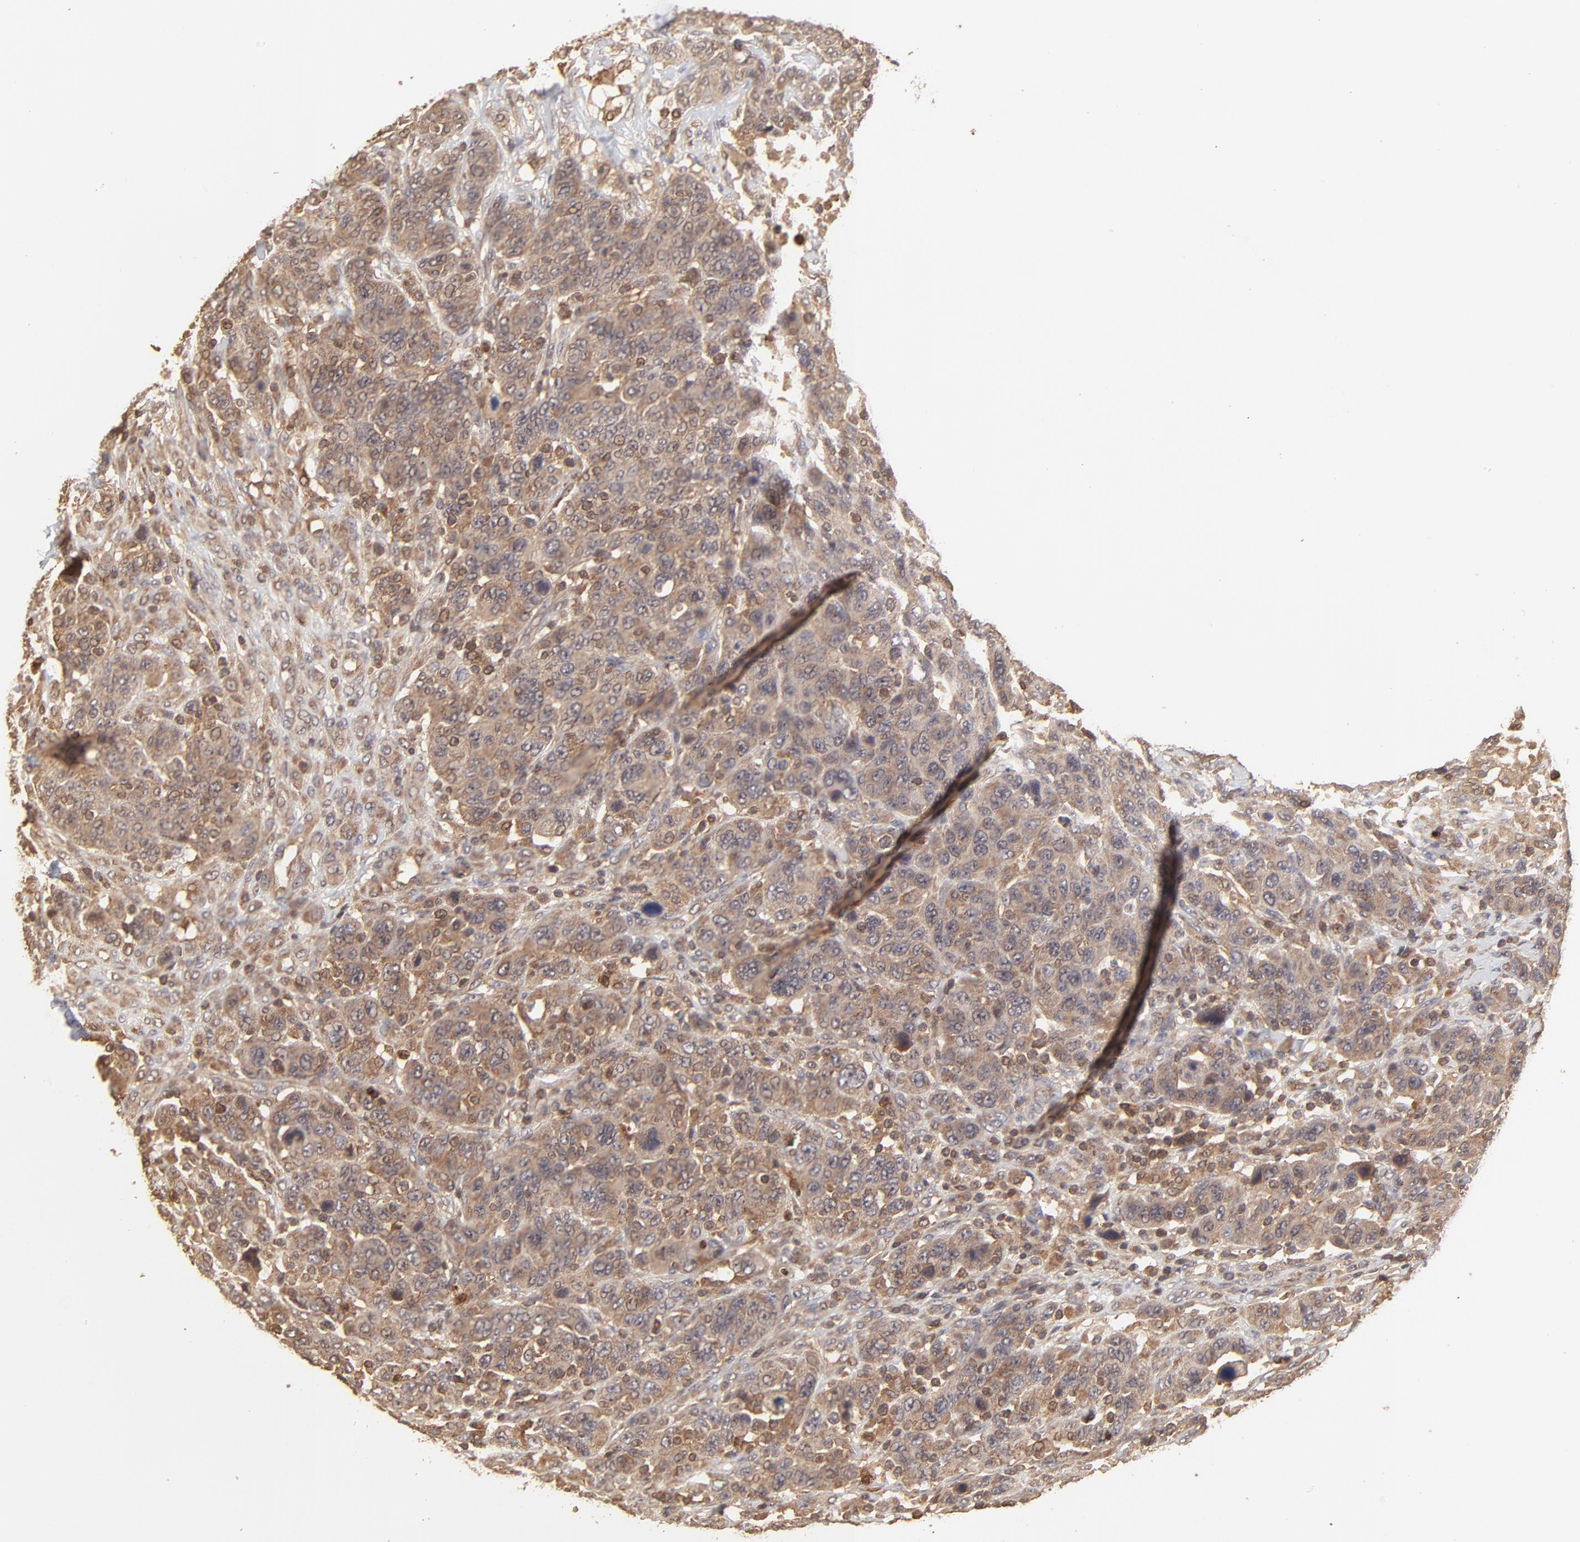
{"staining": {"intensity": "moderate", "quantity": ">75%", "location": "cytoplasmic/membranous"}, "tissue": "breast cancer", "cell_type": "Tumor cells", "image_type": "cancer", "snomed": [{"axis": "morphology", "description": "Duct carcinoma"}, {"axis": "topography", "description": "Breast"}], "caption": "A high-resolution histopathology image shows immunohistochemistry (IHC) staining of breast cancer (invasive ductal carcinoma), which shows moderate cytoplasmic/membranous staining in about >75% of tumor cells.", "gene": "STON2", "patient": {"sex": "female", "age": 37}}